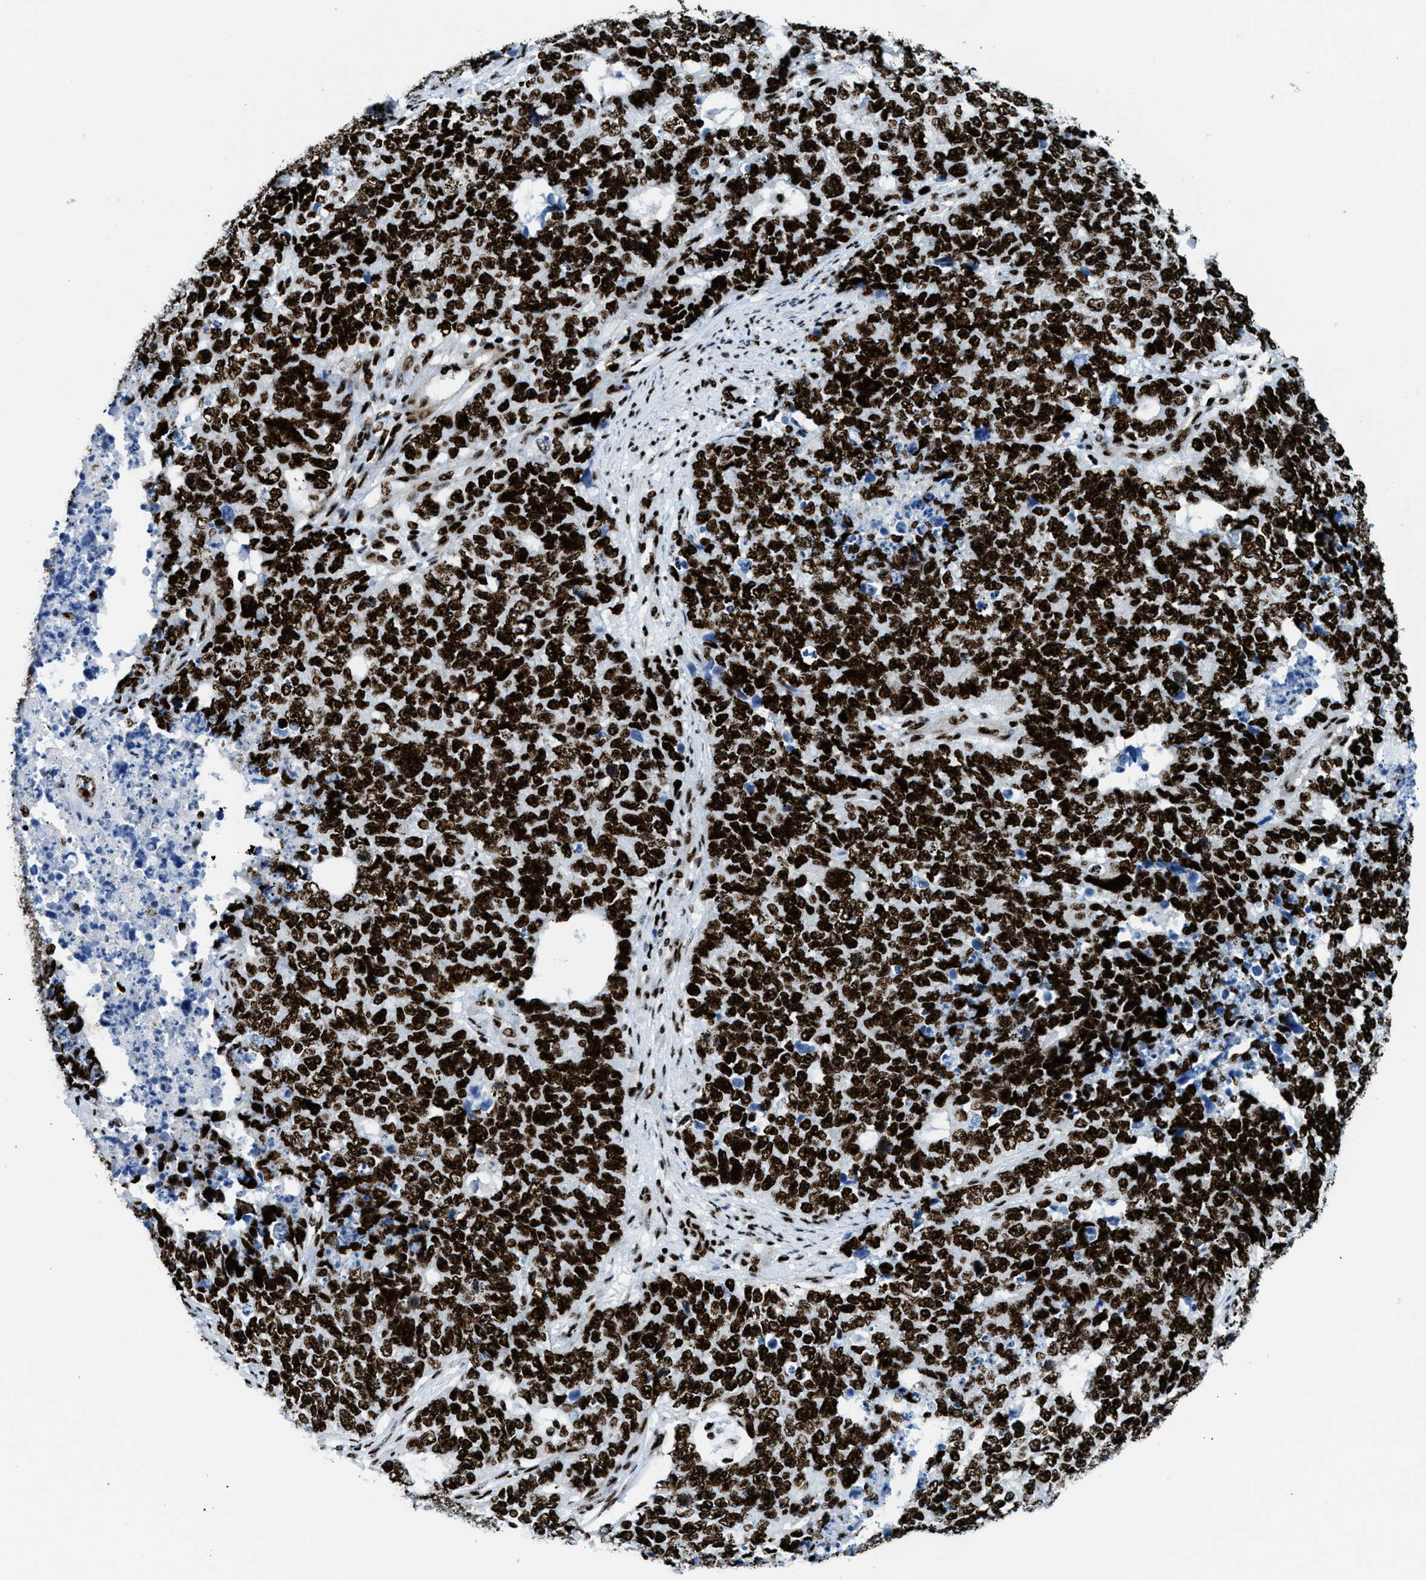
{"staining": {"intensity": "strong", "quantity": ">75%", "location": "nuclear"}, "tissue": "cervical cancer", "cell_type": "Tumor cells", "image_type": "cancer", "snomed": [{"axis": "morphology", "description": "Squamous cell carcinoma, NOS"}, {"axis": "topography", "description": "Cervix"}], "caption": "Cervical squamous cell carcinoma stained with DAB (3,3'-diaminobenzidine) immunohistochemistry reveals high levels of strong nuclear staining in approximately >75% of tumor cells.", "gene": "NONO", "patient": {"sex": "female", "age": 63}}